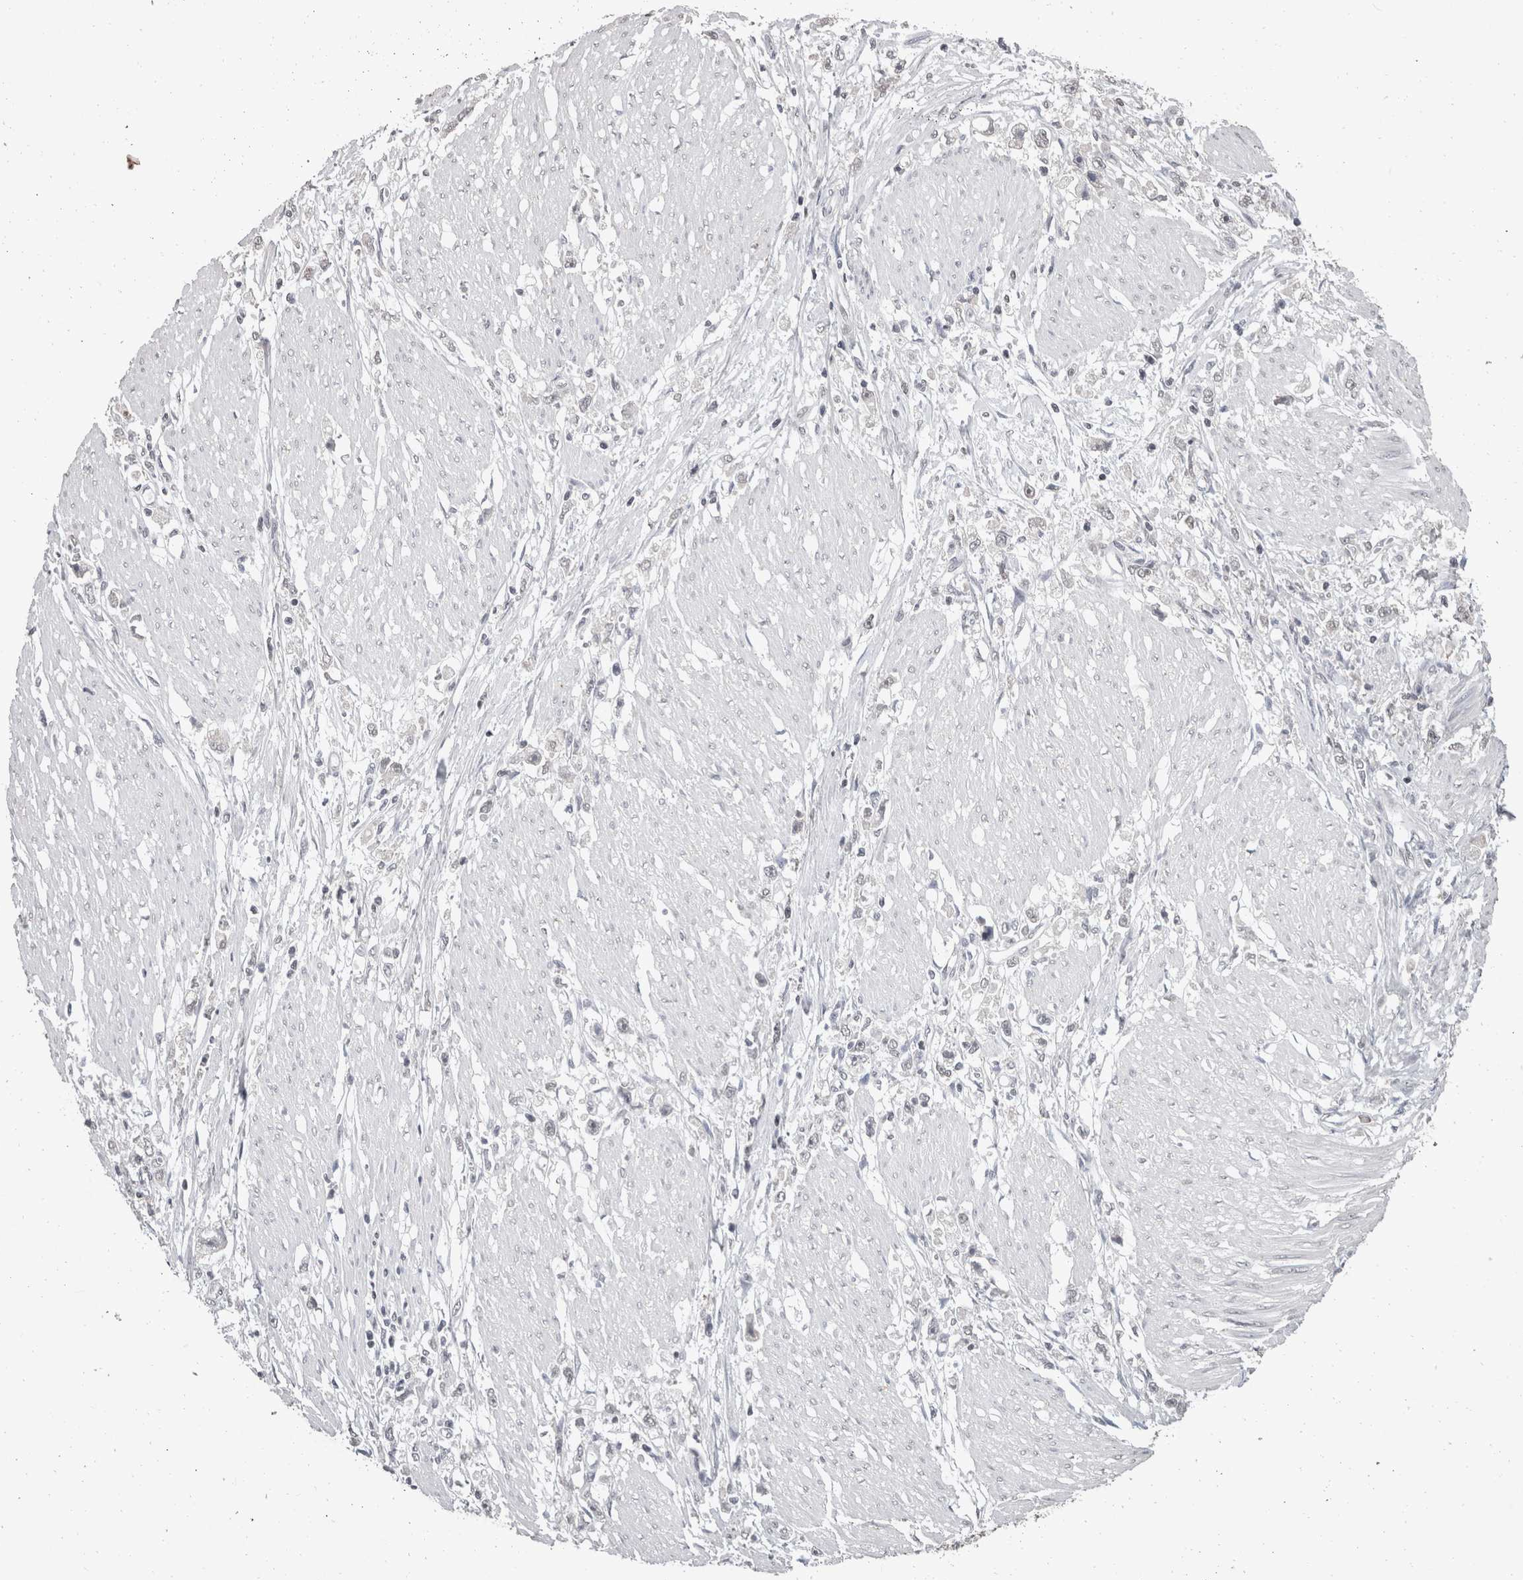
{"staining": {"intensity": "negative", "quantity": "none", "location": "none"}, "tissue": "stomach cancer", "cell_type": "Tumor cells", "image_type": "cancer", "snomed": [{"axis": "morphology", "description": "Adenocarcinoma, NOS"}, {"axis": "topography", "description": "Stomach"}], "caption": "A high-resolution micrograph shows IHC staining of adenocarcinoma (stomach), which displays no significant staining in tumor cells. (Stains: DAB IHC with hematoxylin counter stain, Microscopy: brightfield microscopy at high magnification).", "gene": "DDX17", "patient": {"sex": "female", "age": 59}}